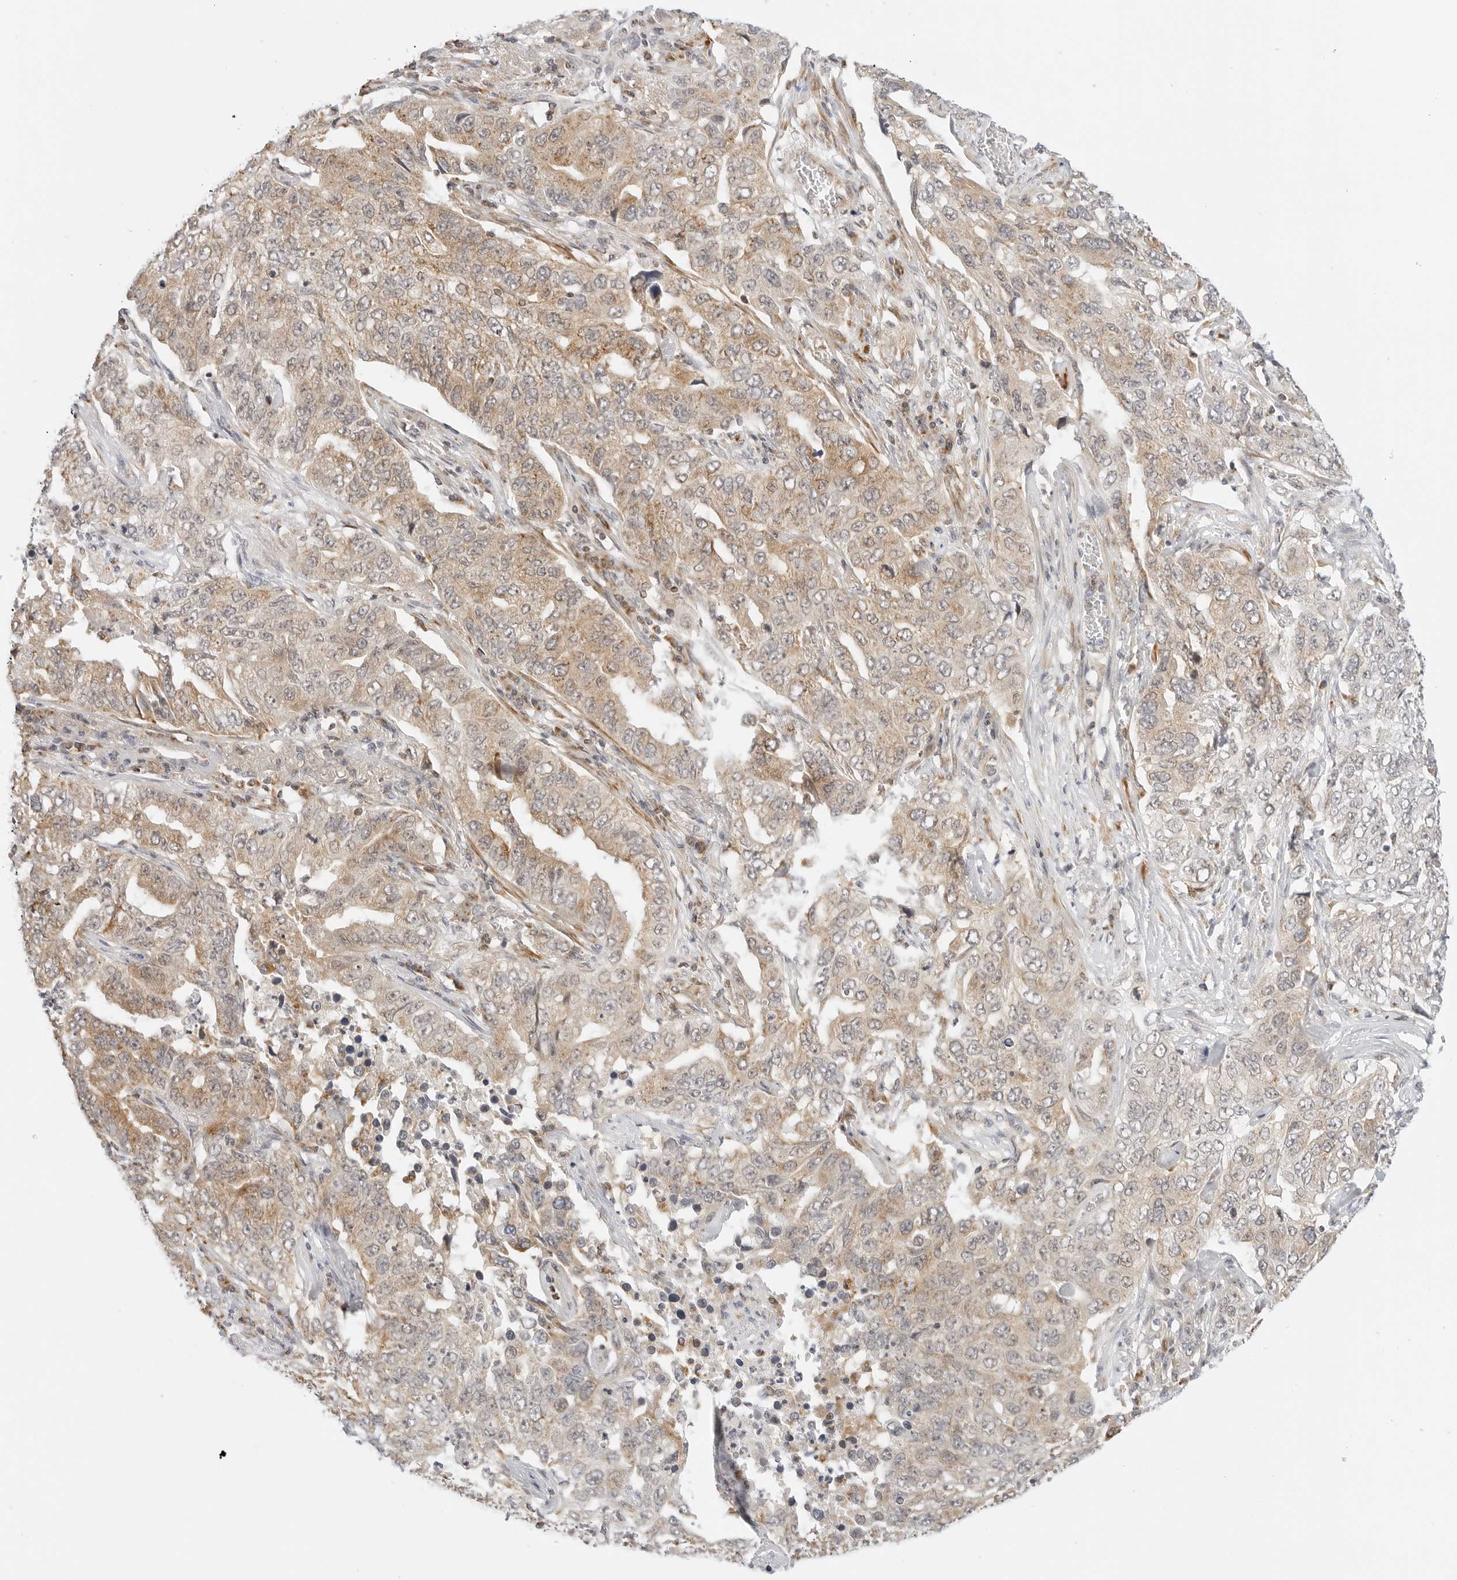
{"staining": {"intensity": "weak", "quantity": ">75%", "location": "cytoplasmic/membranous"}, "tissue": "lung cancer", "cell_type": "Tumor cells", "image_type": "cancer", "snomed": [{"axis": "morphology", "description": "Adenocarcinoma, NOS"}, {"axis": "topography", "description": "Lung"}], "caption": "Immunohistochemistry of lung cancer (adenocarcinoma) exhibits low levels of weak cytoplasmic/membranous expression in approximately >75% of tumor cells.", "gene": "GORAB", "patient": {"sex": "female", "age": 51}}